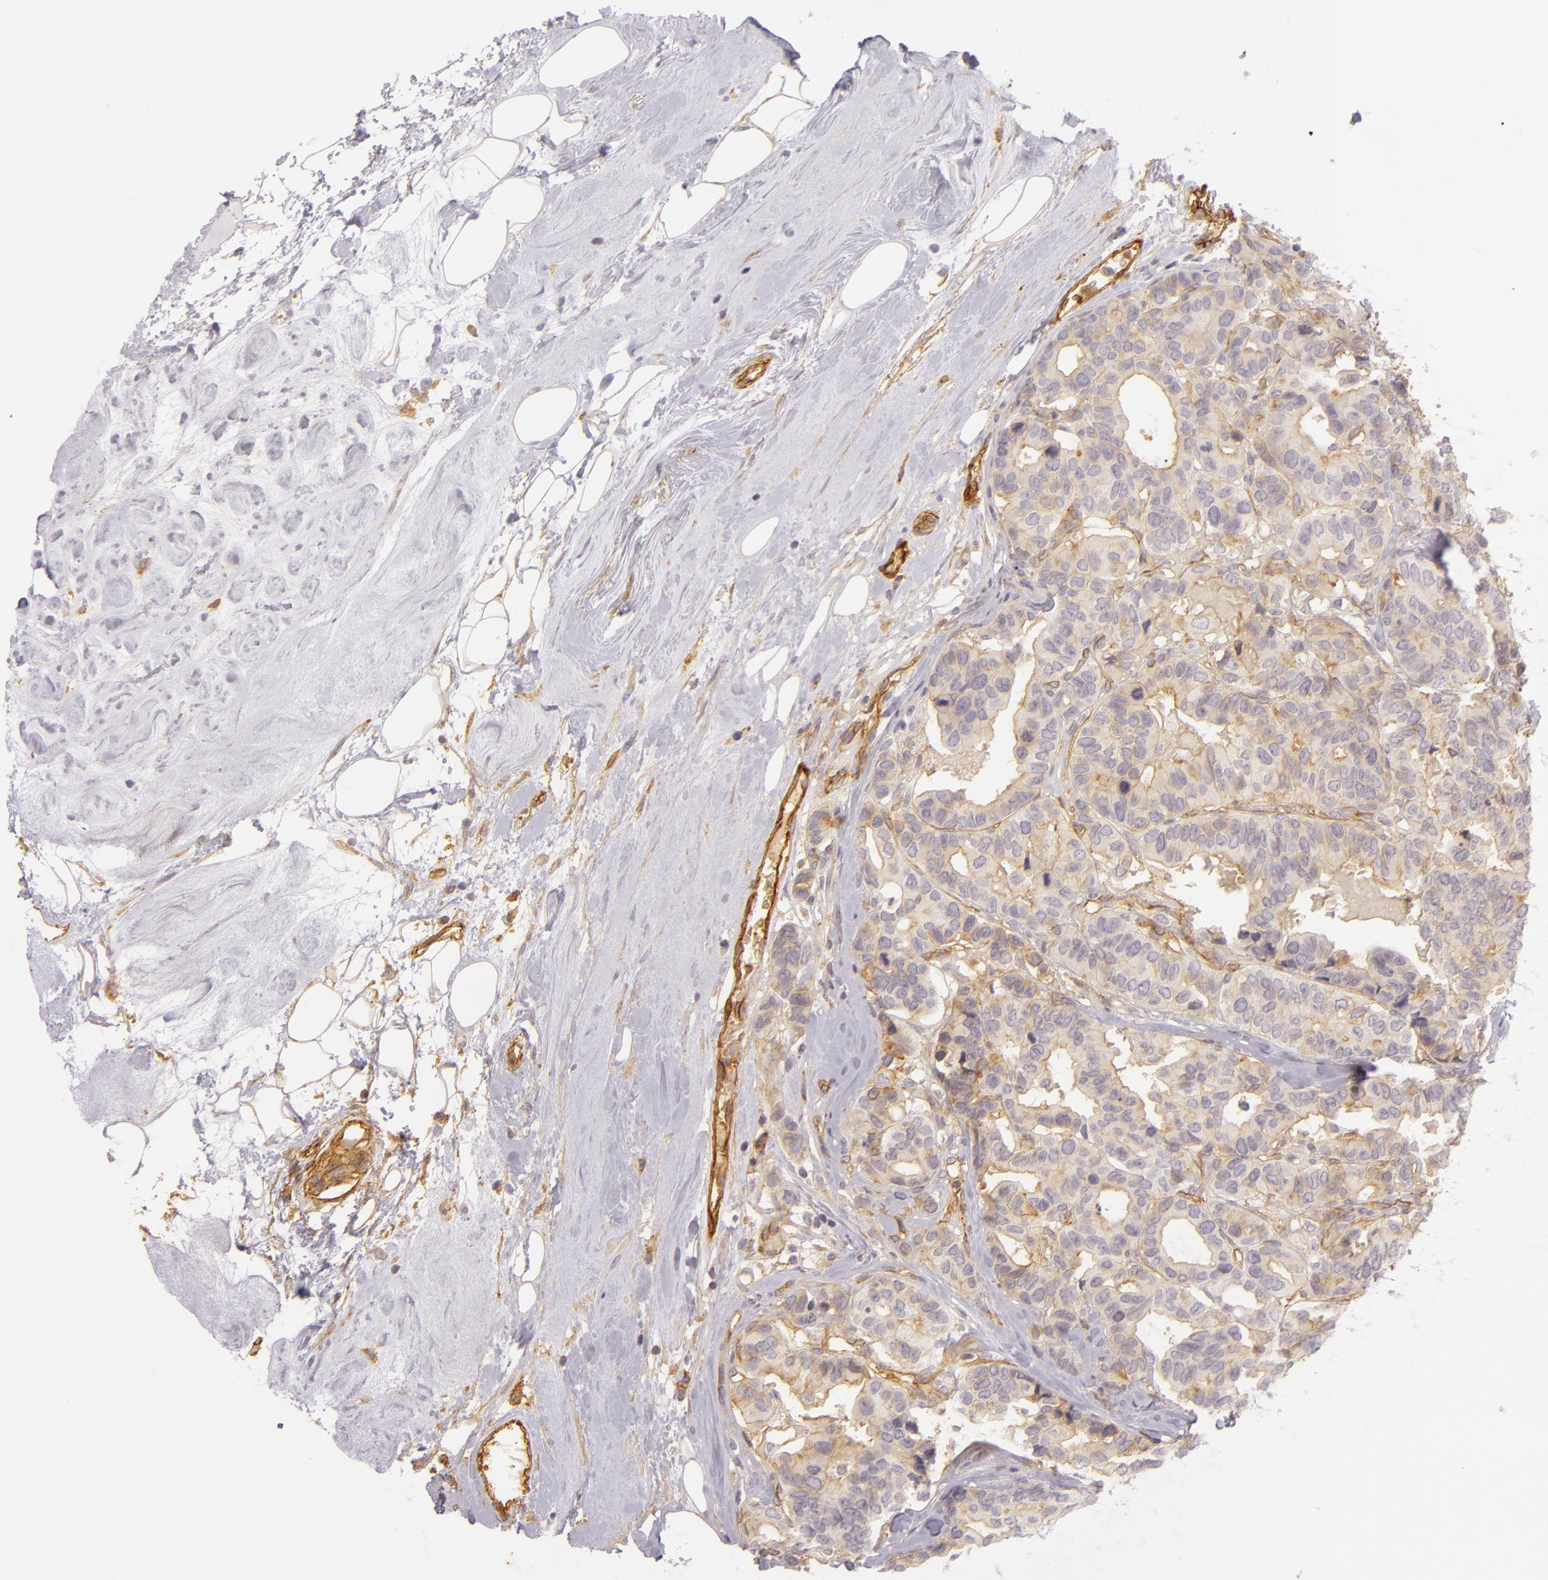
{"staining": {"intensity": "moderate", "quantity": ">75%", "location": "cytoplasmic/membranous"}, "tissue": "breast cancer", "cell_type": "Tumor cells", "image_type": "cancer", "snomed": [{"axis": "morphology", "description": "Duct carcinoma"}, {"axis": "topography", "description": "Breast"}], "caption": "Immunohistochemical staining of human breast cancer (infiltrating ductal carcinoma) demonstrates medium levels of moderate cytoplasmic/membranous protein staining in approximately >75% of tumor cells.", "gene": "CD59", "patient": {"sex": "female", "age": 69}}